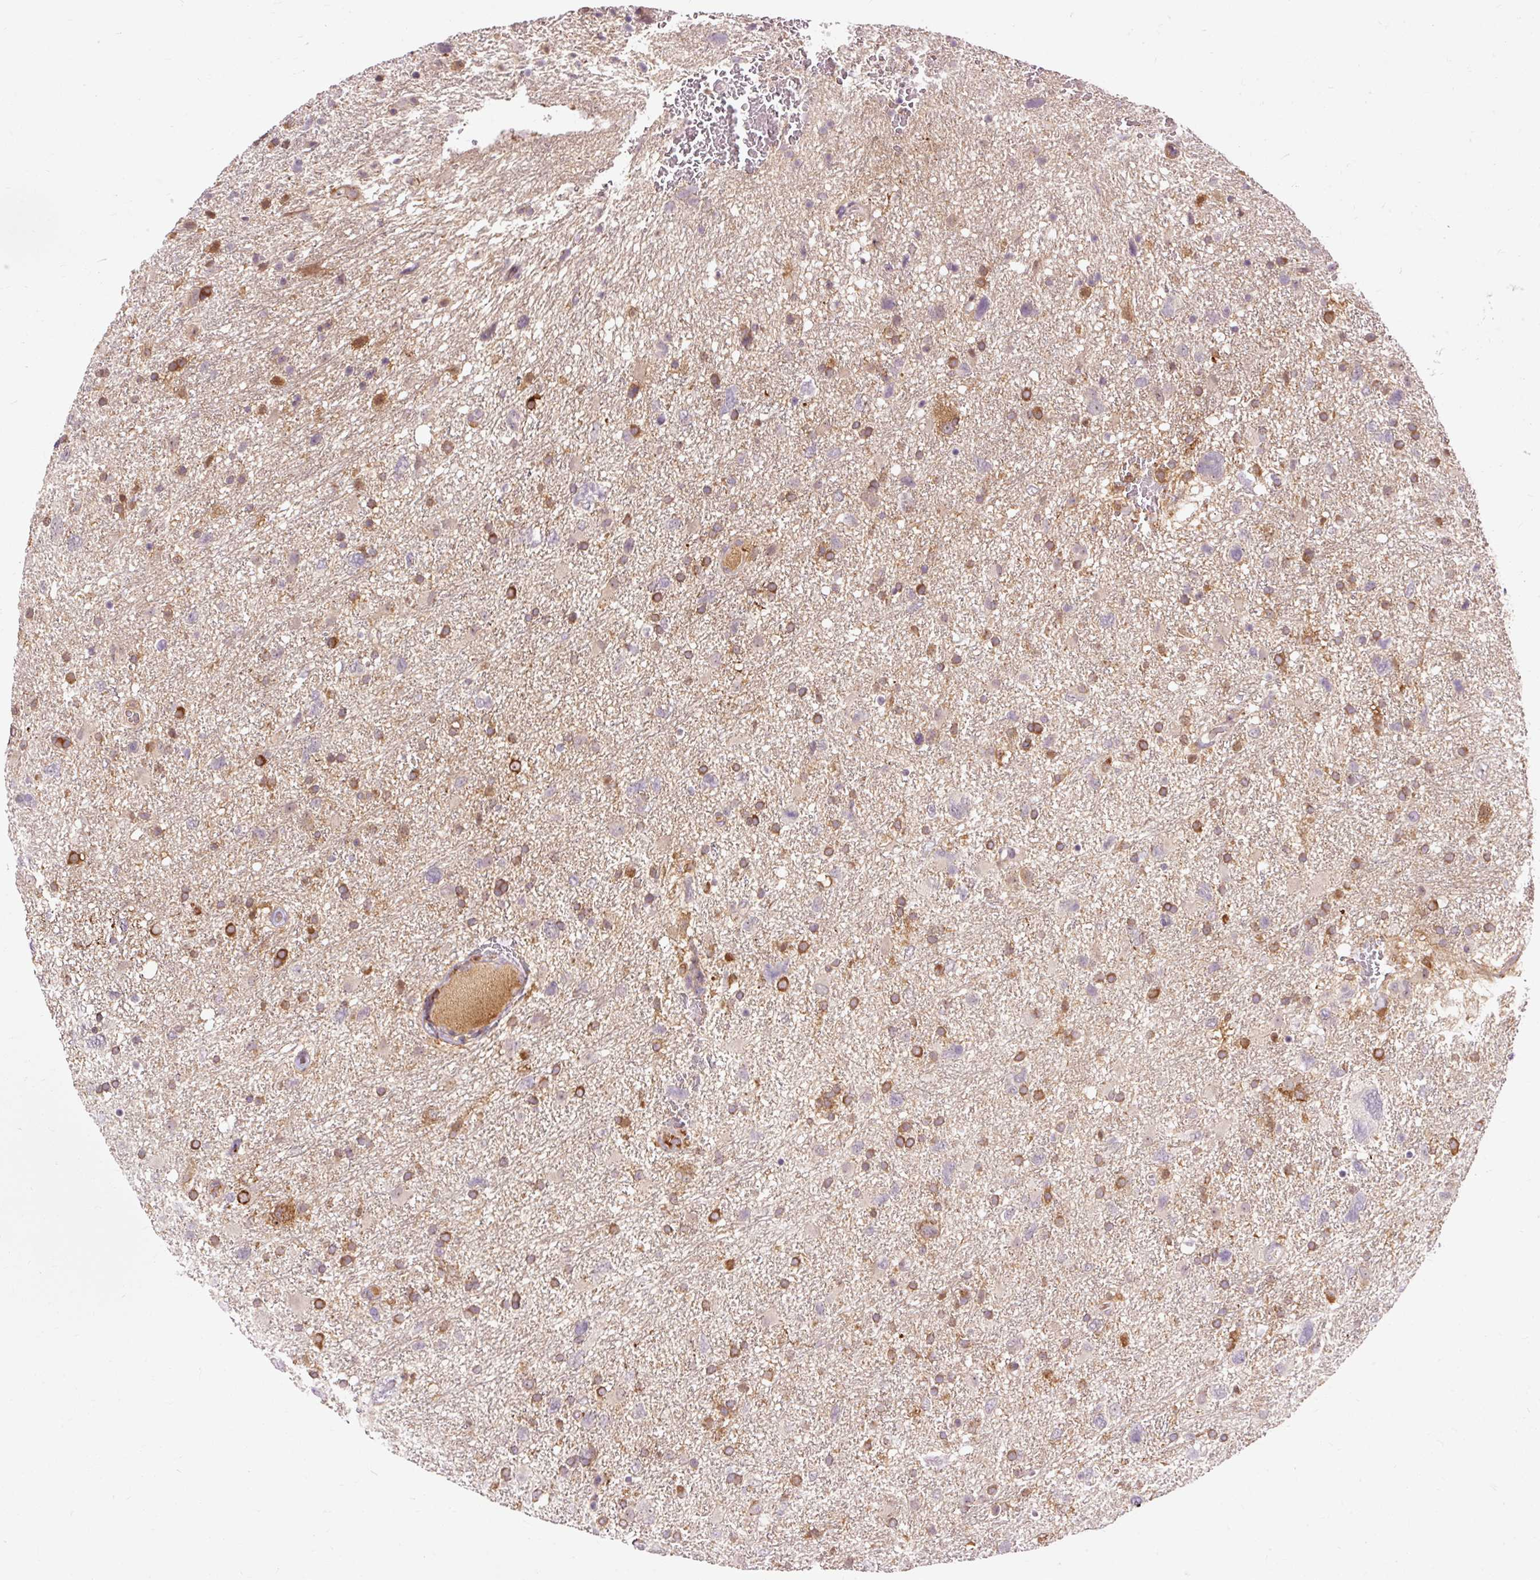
{"staining": {"intensity": "negative", "quantity": "none", "location": "none"}, "tissue": "glioma", "cell_type": "Tumor cells", "image_type": "cancer", "snomed": [{"axis": "morphology", "description": "Glioma, malignant, High grade"}, {"axis": "topography", "description": "Brain"}], "caption": "Human malignant glioma (high-grade) stained for a protein using IHC exhibits no positivity in tumor cells.", "gene": "CEBPZ", "patient": {"sex": "male", "age": 61}}